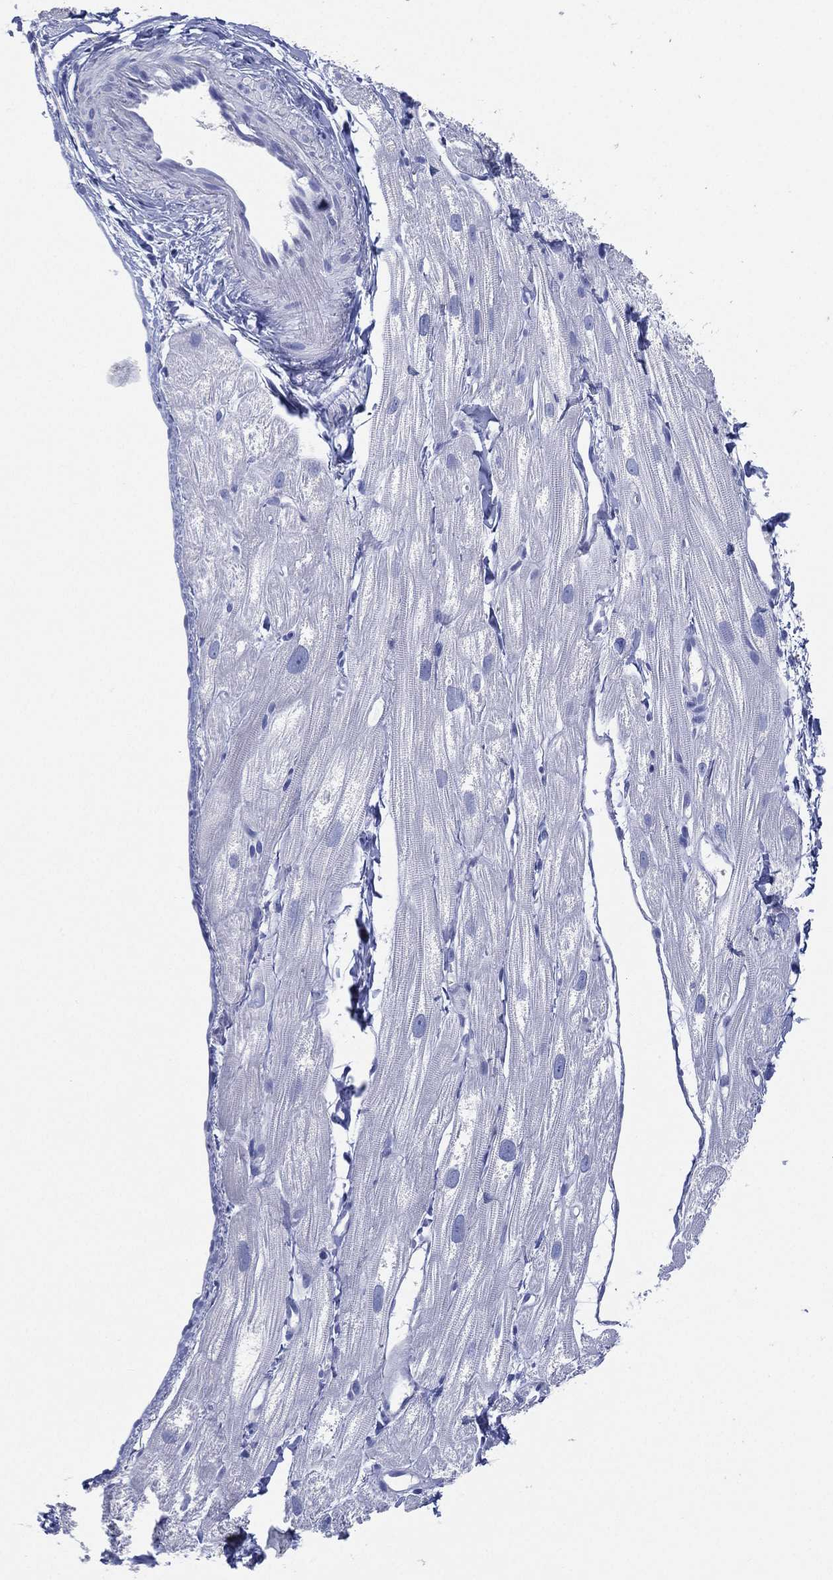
{"staining": {"intensity": "negative", "quantity": "none", "location": "none"}, "tissue": "heart muscle", "cell_type": "Cardiomyocytes", "image_type": "normal", "snomed": [{"axis": "morphology", "description": "Normal tissue, NOS"}, {"axis": "topography", "description": "Heart"}], "caption": "IHC micrograph of normal heart muscle: human heart muscle stained with DAB (3,3'-diaminobenzidine) reveals no significant protein positivity in cardiomyocytes. (Stains: DAB (3,3'-diaminobenzidine) immunohistochemistry (IHC) with hematoxylin counter stain, Microscopy: brightfield microscopy at high magnification).", "gene": "FMO1", "patient": {"sex": "male", "age": 58}}